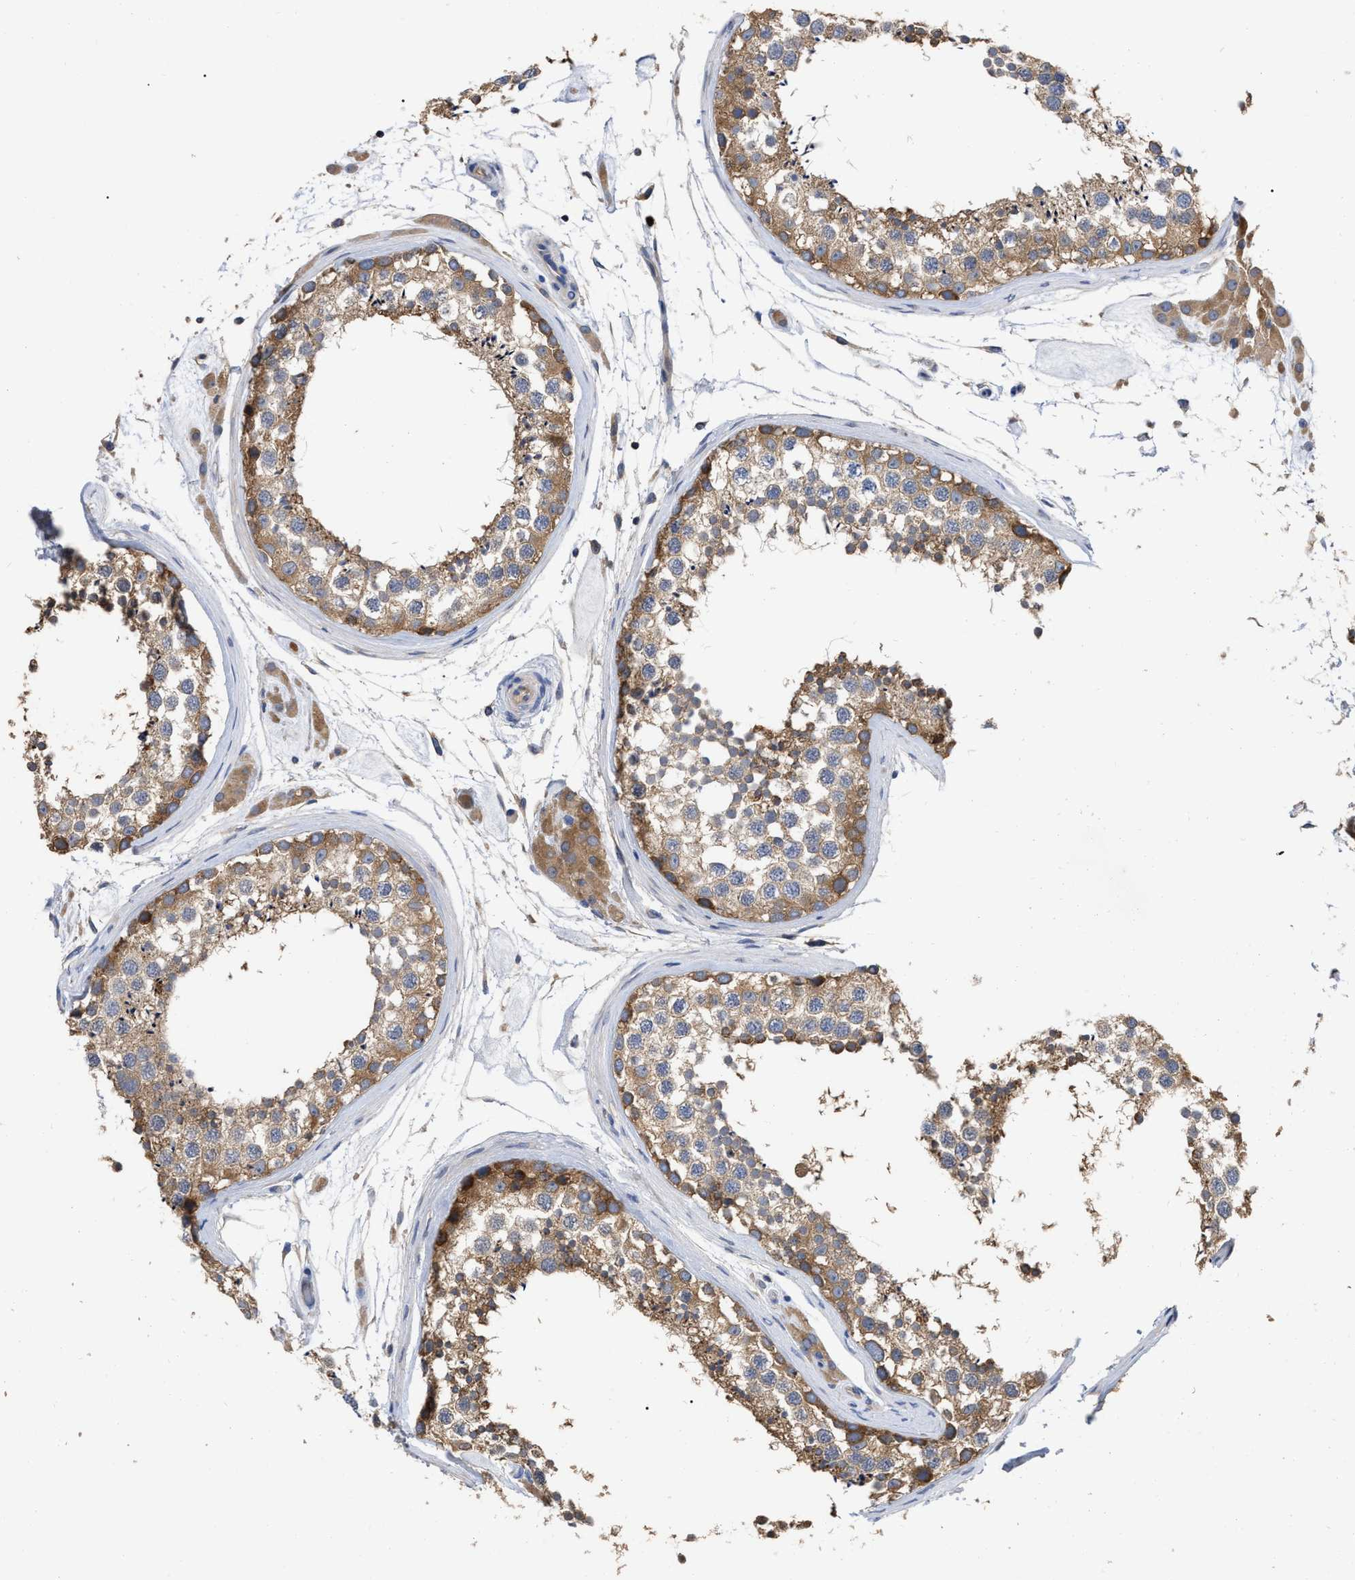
{"staining": {"intensity": "moderate", "quantity": ">75%", "location": "cytoplasmic/membranous"}, "tissue": "testis", "cell_type": "Cells in seminiferous ducts", "image_type": "normal", "snomed": [{"axis": "morphology", "description": "Normal tissue, NOS"}, {"axis": "topography", "description": "Testis"}], "caption": "A photomicrograph showing moderate cytoplasmic/membranous positivity in approximately >75% of cells in seminiferous ducts in benign testis, as visualized by brown immunohistochemical staining.", "gene": "RAP1GDS1", "patient": {"sex": "male", "age": 46}}